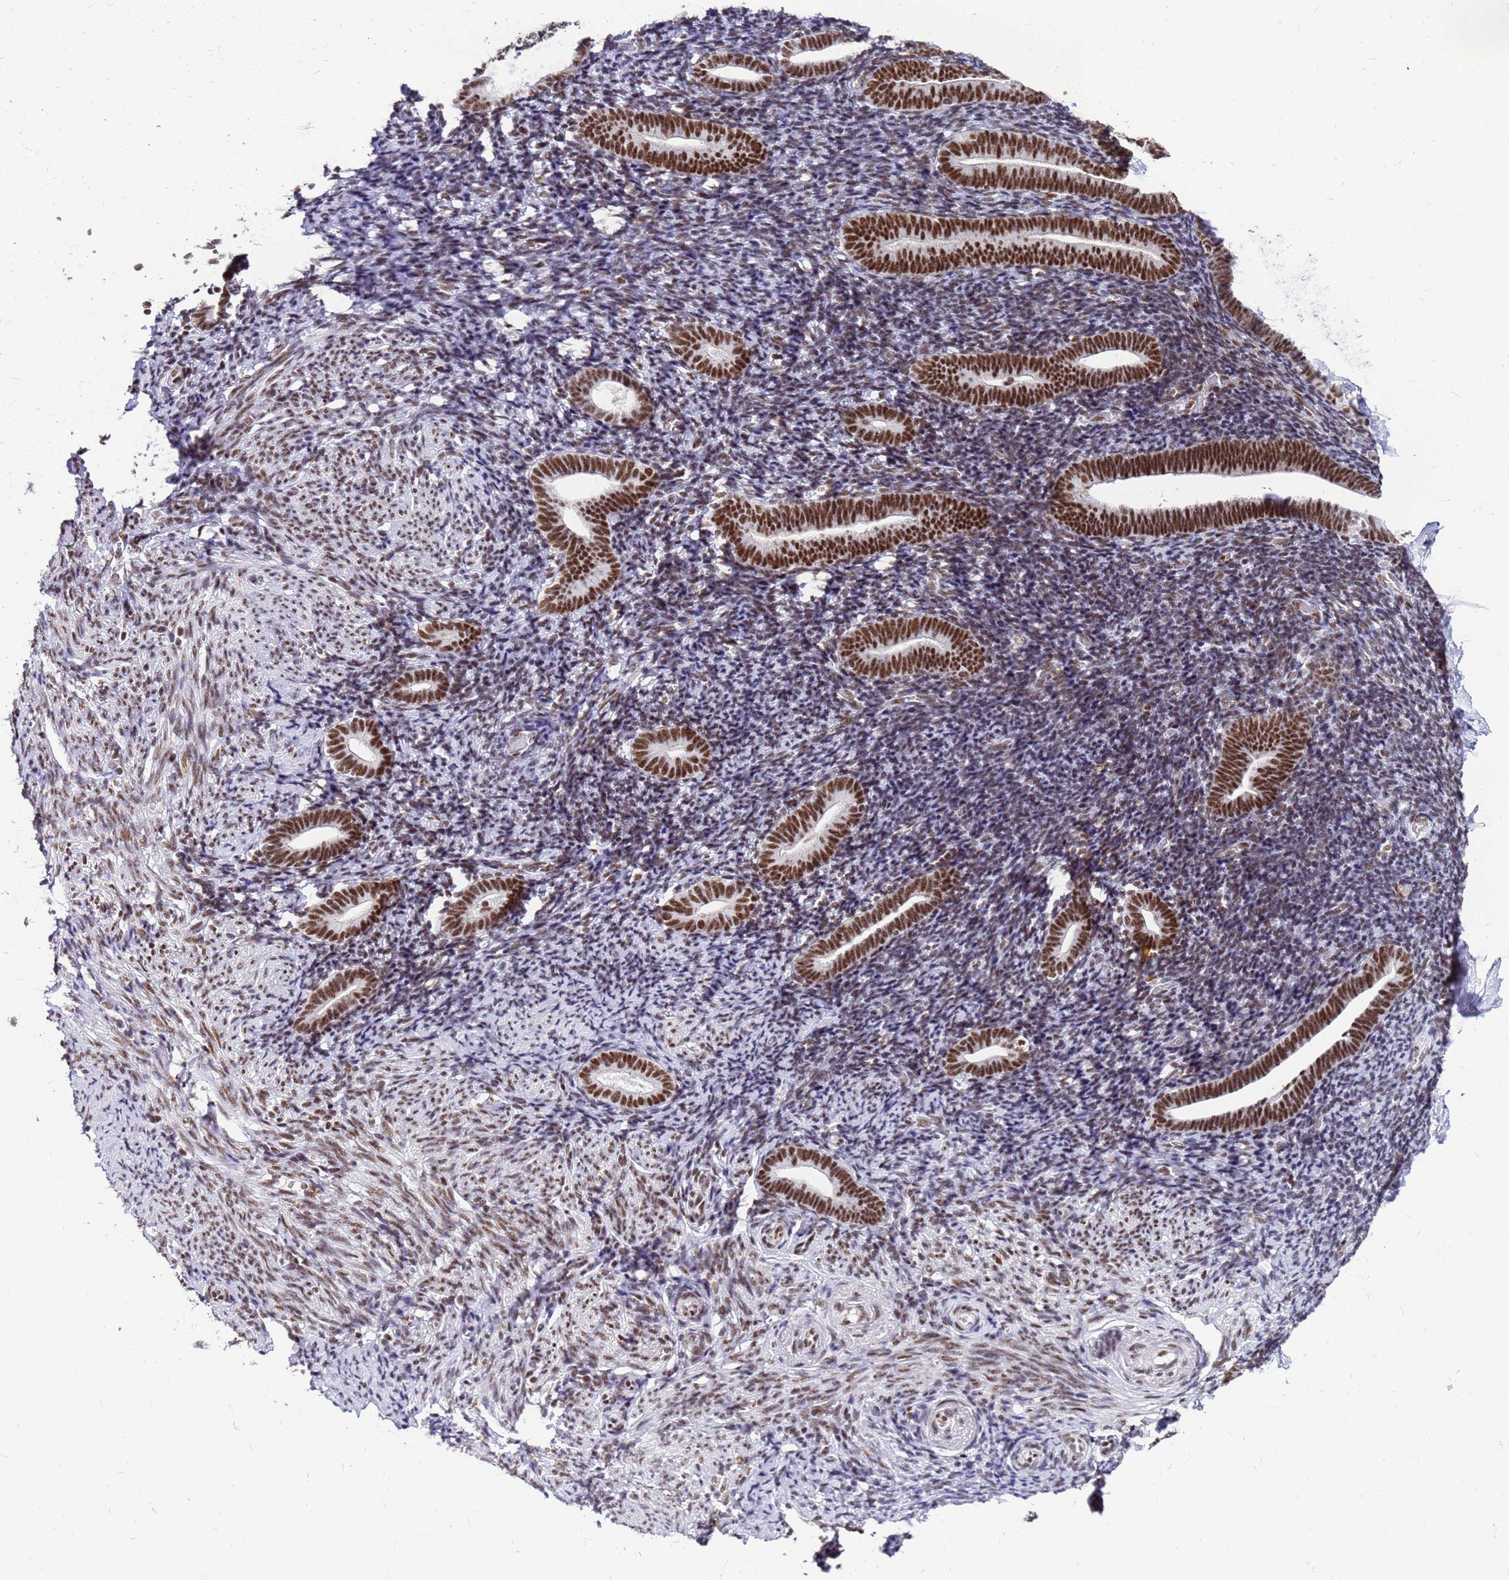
{"staining": {"intensity": "moderate", "quantity": "25%-75%", "location": "nuclear"}, "tissue": "endometrium", "cell_type": "Cells in endometrial stroma", "image_type": "normal", "snomed": [{"axis": "morphology", "description": "Normal tissue, NOS"}, {"axis": "topography", "description": "Endometrium"}], "caption": "Protein expression analysis of normal human endometrium reveals moderate nuclear positivity in about 25%-75% of cells in endometrial stroma.", "gene": "SART3", "patient": {"sex": "female", "age": 51}}